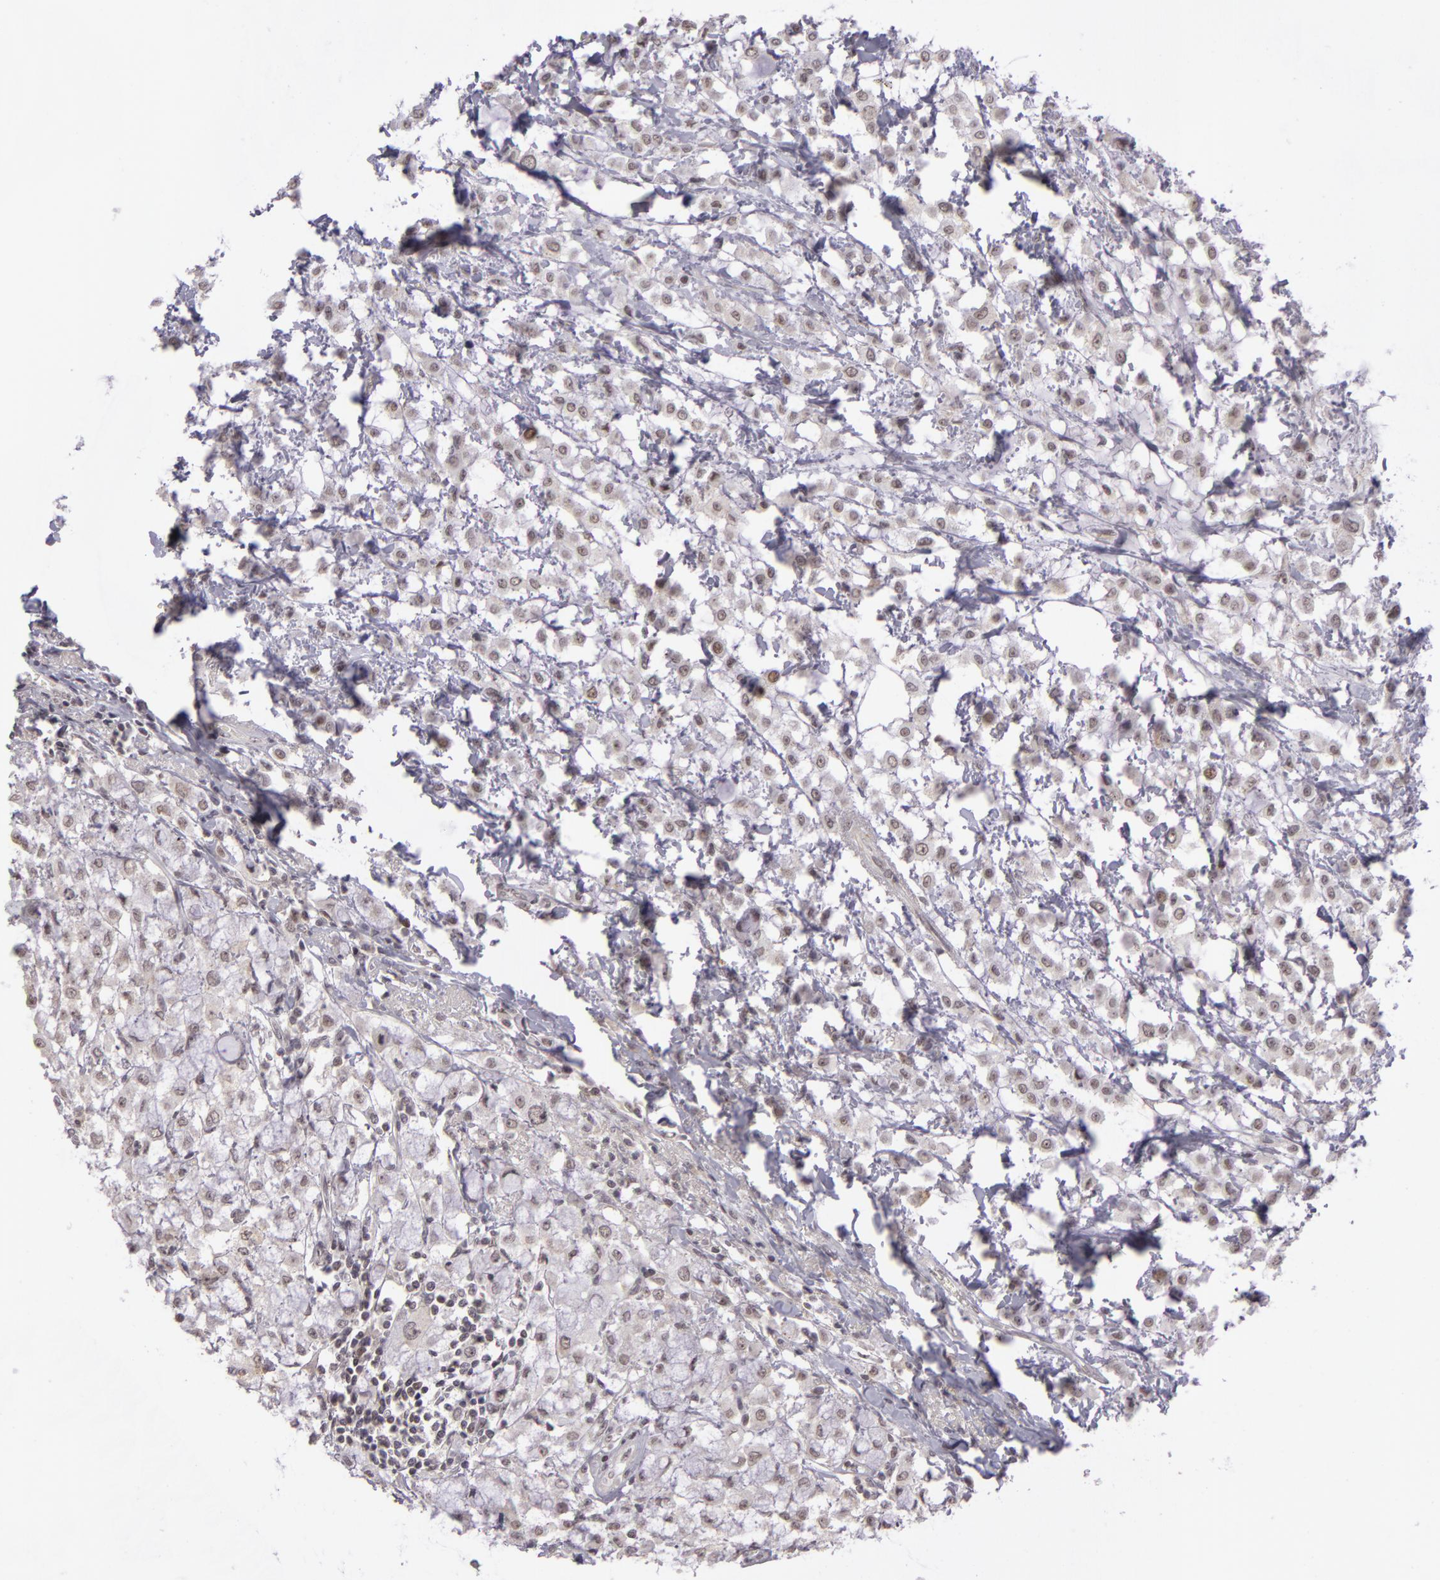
{"staining": {"intensity": "negative", "quantity": "none", "location": "none"}, "tissue": "breast cancer", "cell_type": "Tumor cells", "image_type": "cancer", "snomed": [{"axis": "morphology", "description": "Lobular carcinoma"}, {"axis": "topography", "description": "Breast"}], "caption": "Immunohistochemistry of breast lobular carcinoma reveals no positivity in tumor cells. (DAB immunohistochemistry (IHC) visualized using brightfield microscopy, high magnification).", "gene": "RRP7A", "patient": {"sex": "female", "age": 85}}